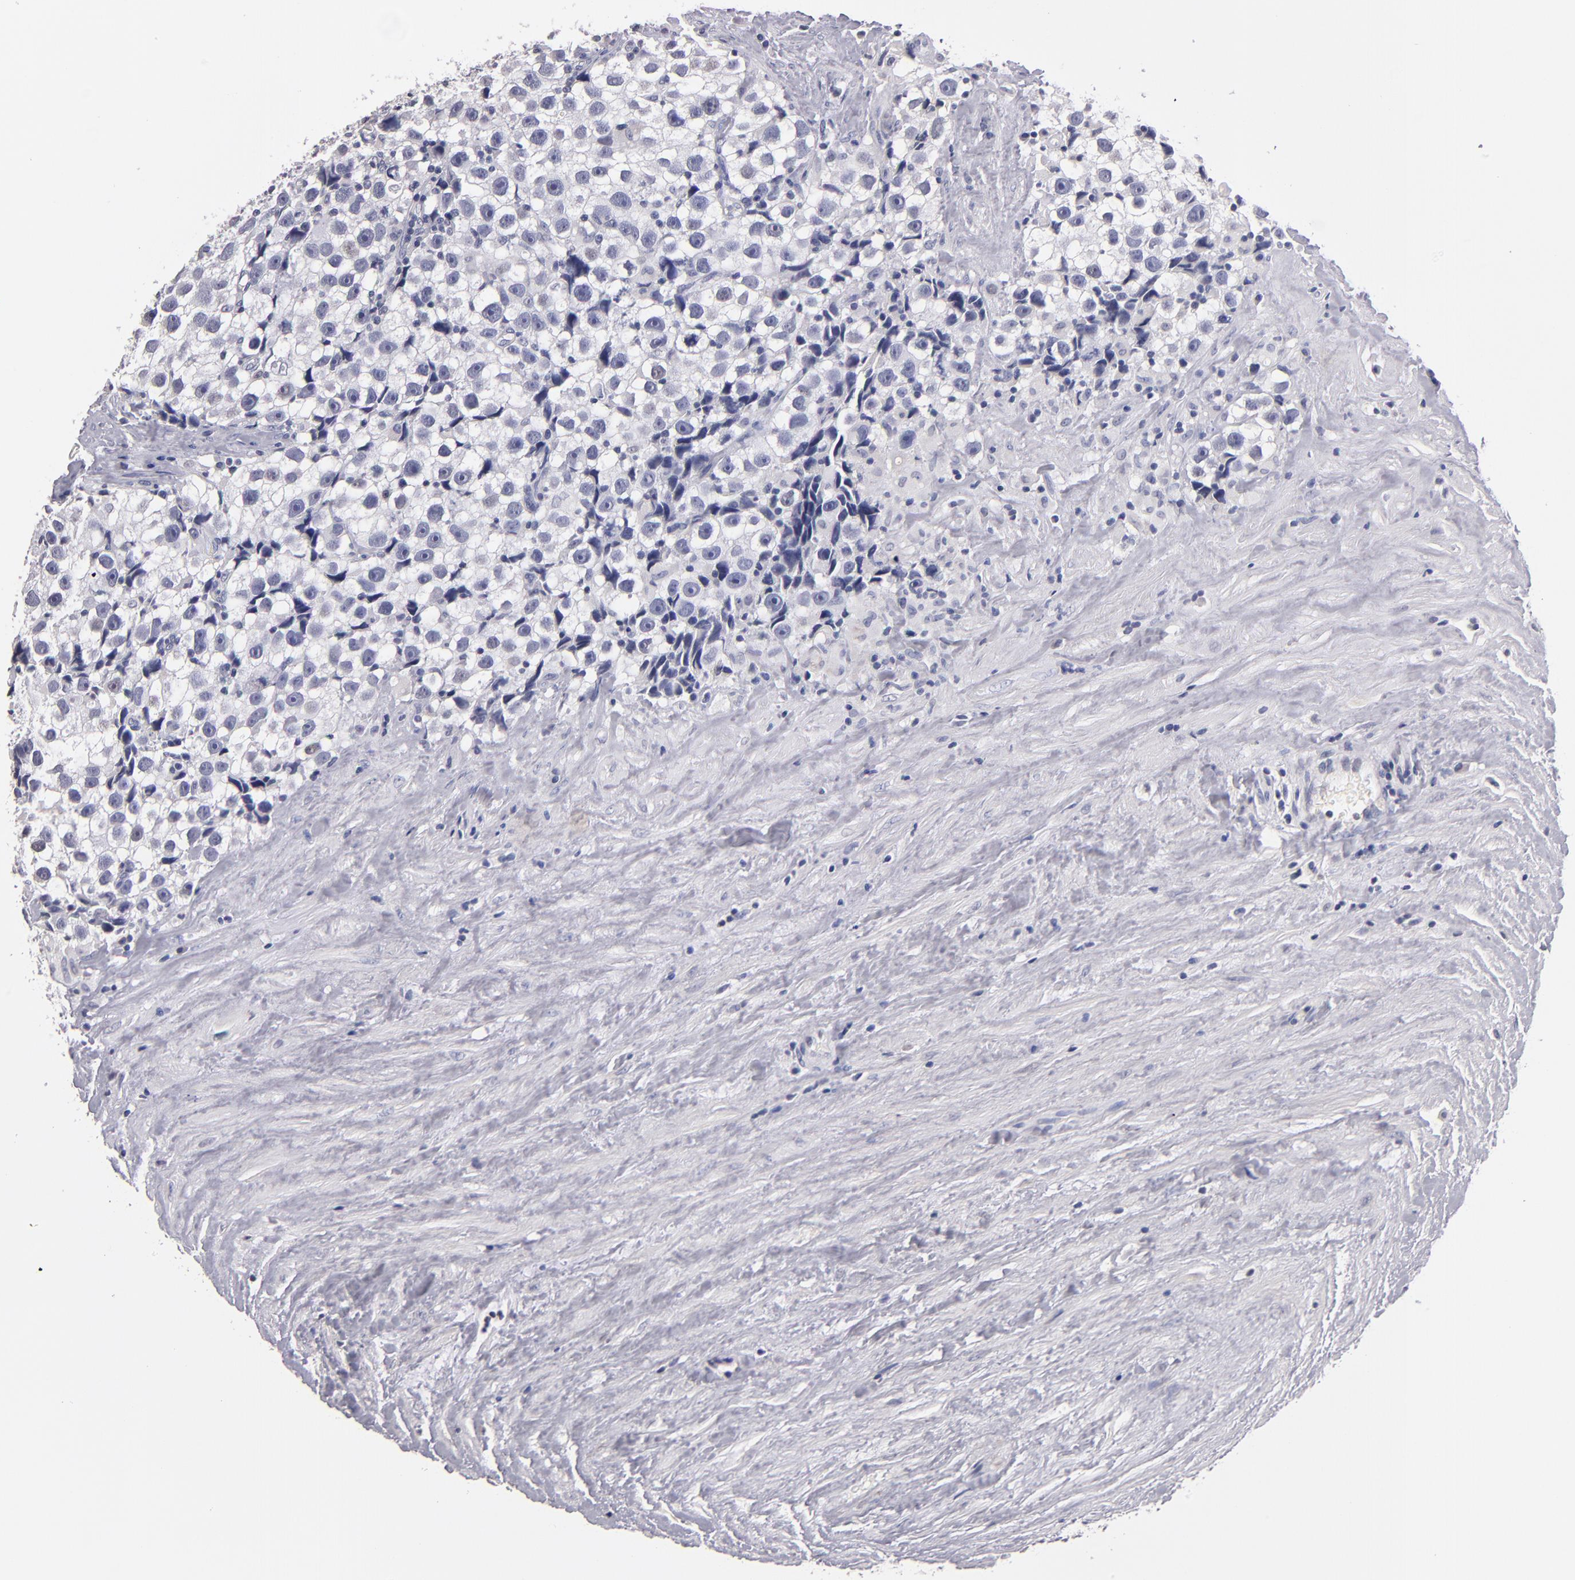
{"staining": {"intensity": "negative", "quantity": "none", "location": "none"}, "tissue": "testis cancer", "cell_type": "Tumor cells", "image_type": "cancer", "snomed": [{"axis": "morphology", "description": "Seminoma, NOS"}, {"axis": "topography", "description": "Testis"}], "caption": "DAB immunohistochemical staining of human testis cancer (seminoma) shows no significant staining in tumor cells.", "gene": "SOX10", "patient": {"sex": "male", "age": 43}}